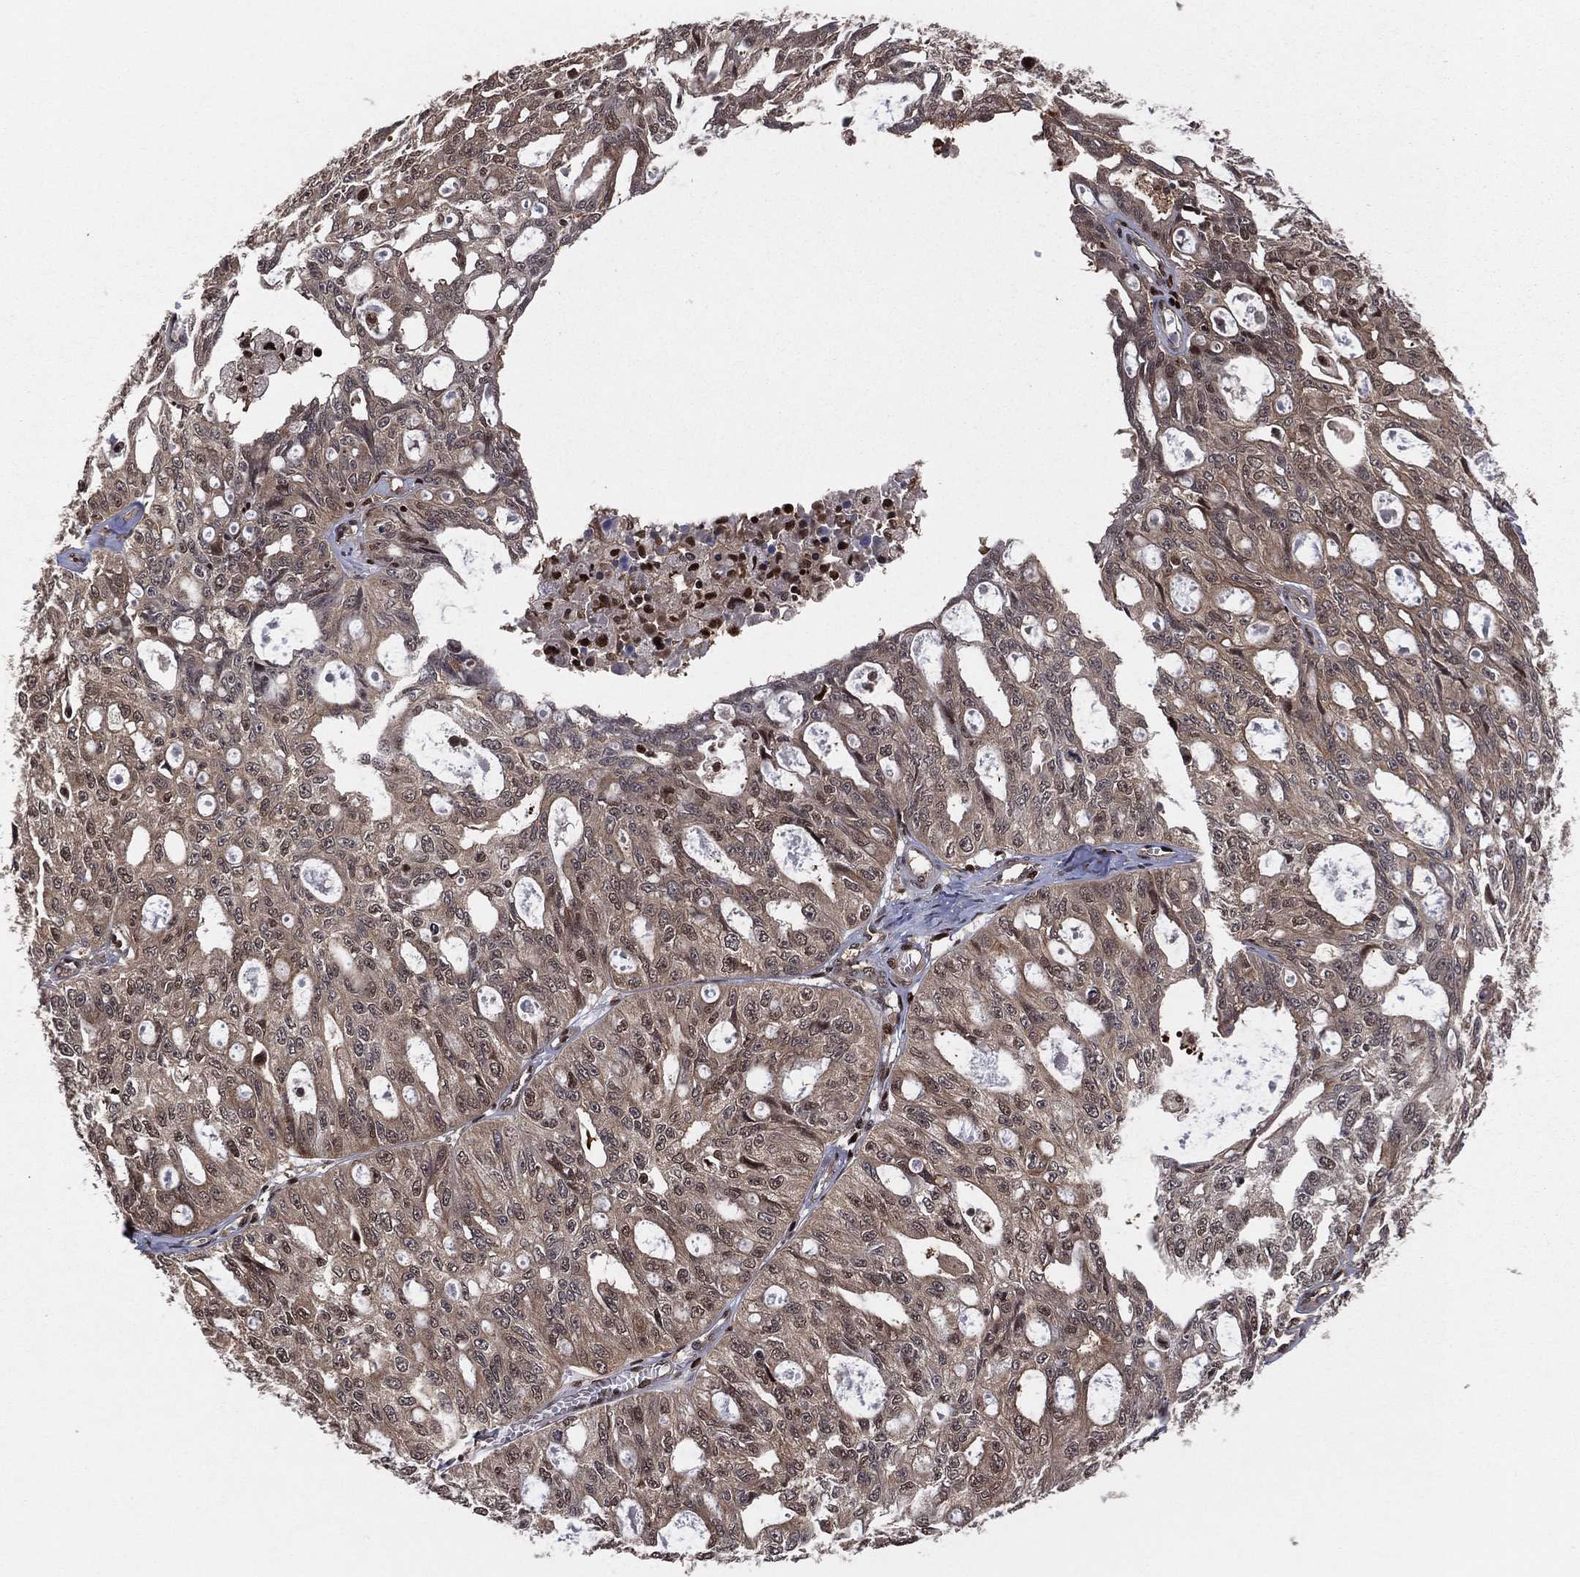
{"staining": {"intensity": "moderate", "quantity": ">75%", "location": "cytoplasmic/membranous,nuclear"}, "tissue": "ovarian cancer", "cell_type": "Tumor cells", "image_type": "cancer", "snomed": [{"axis": "morphology", "description": "Carcinoma, endometroid"}, {"axis": "topography", "description": "Ovary"}], "caption": "Moderate cytoplasmic/membranous and nuclear staining for a protein is identified in approximately >75% of tumor cells of ovarian cancer using immunohistochemistry.", "gene": "PSMA1", "patient": {"sex": "female", "age": 65}}